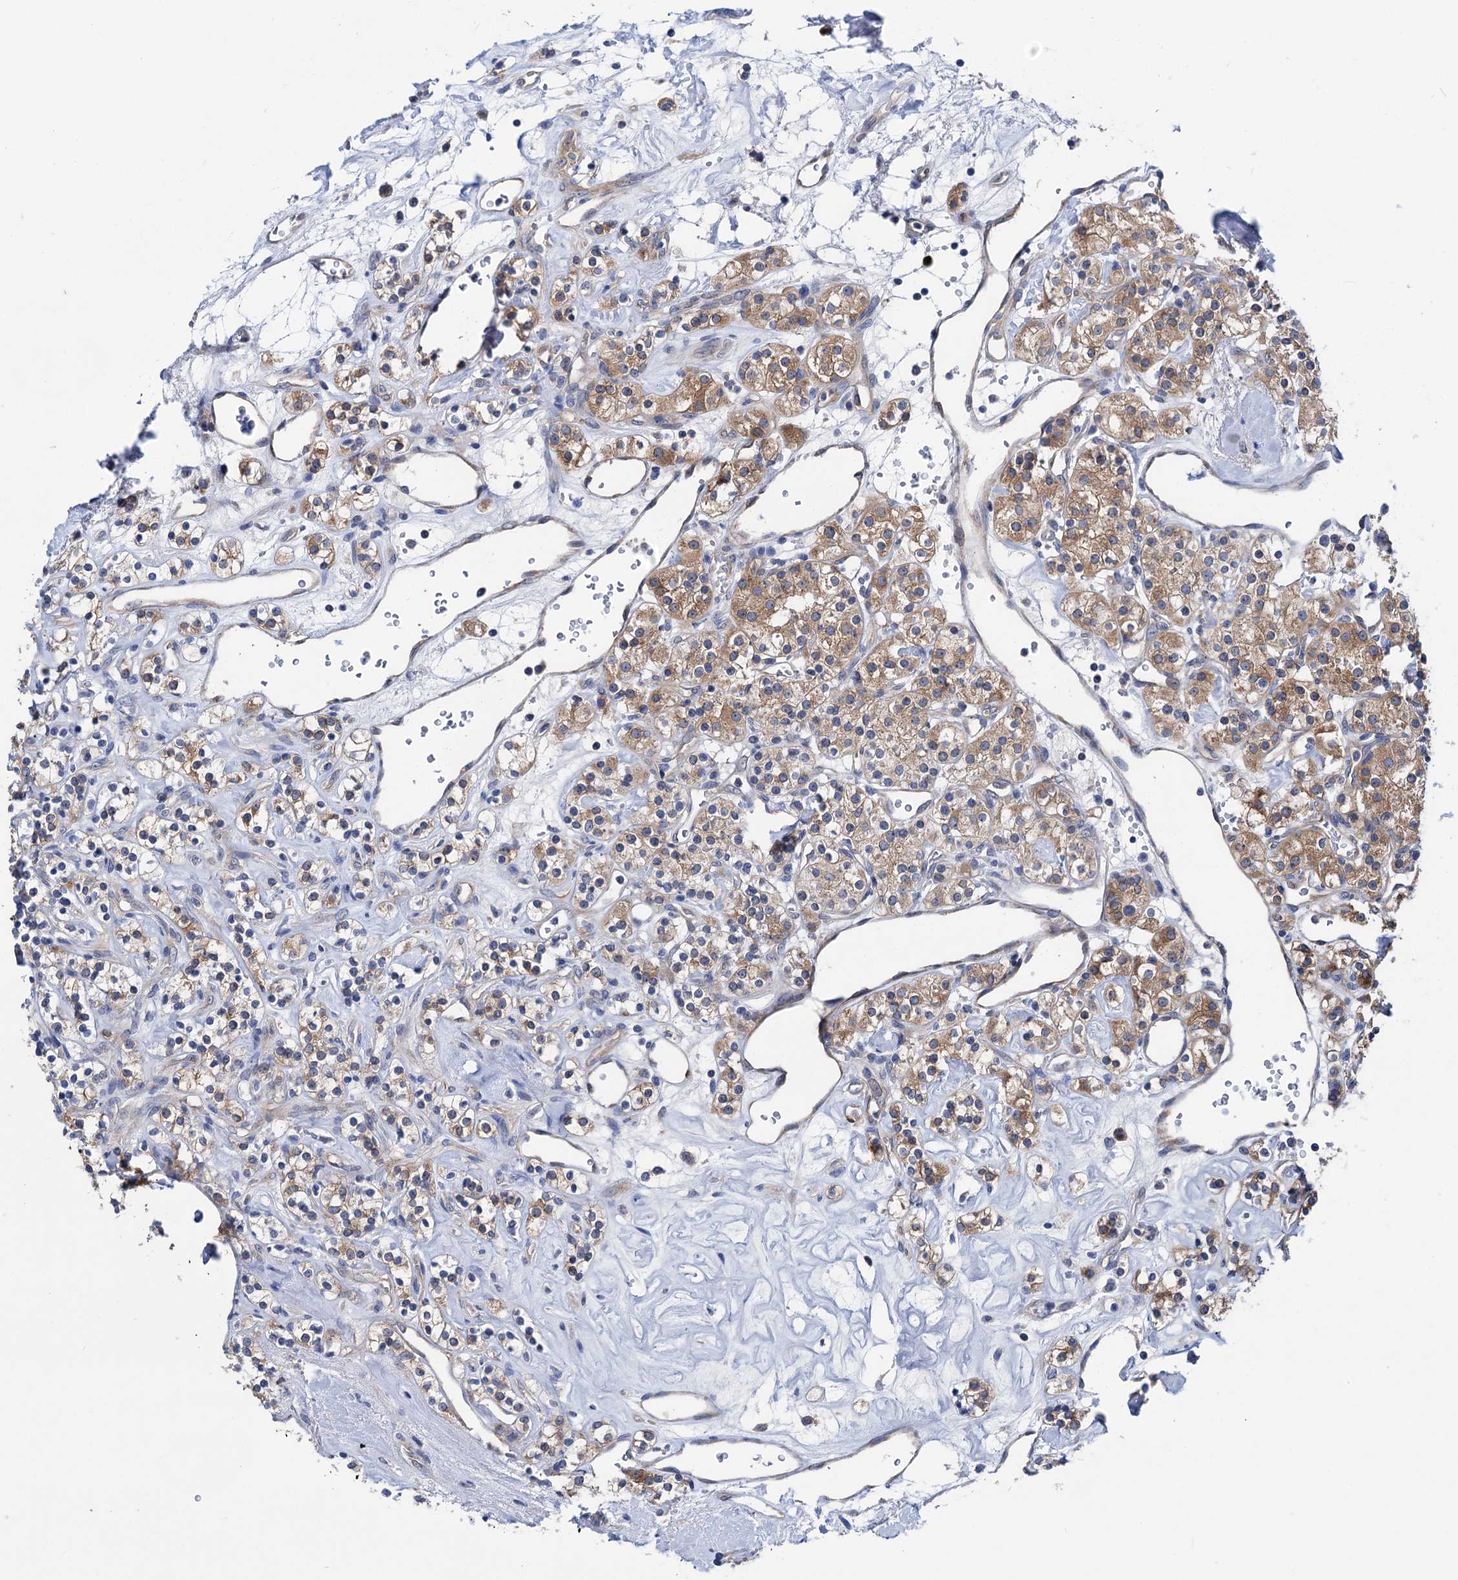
{"staining": {"intensity": "moderate", "quantity": ">75%", "location": "cytoplasmic/membranous"}, "tissue": "renal cancer", "cell_type": "Tumor cells", "image_type": "cancer", "snomed": [{"axis": "morphology", "description": "Adenocarcinoma, NOS"}, {"axis": "topography", "description": "Kidney"}], "caption": "Immunohistochemistry staining of adenocarcinoma (renal), which shows medium levels of moderate cytoplasmic/membranous positivity in approximately >75% of tumor cells indicating moderate cytoplasmic/membranous protein staining. The staining was performed using DAB (3,3'-diaminobenzidine) (brown) for protein detection and nuclei were counterstained in hematoxylin (blue).", "gene": "ZNRD2", "patient": {"sex": "male", "age": 77}}